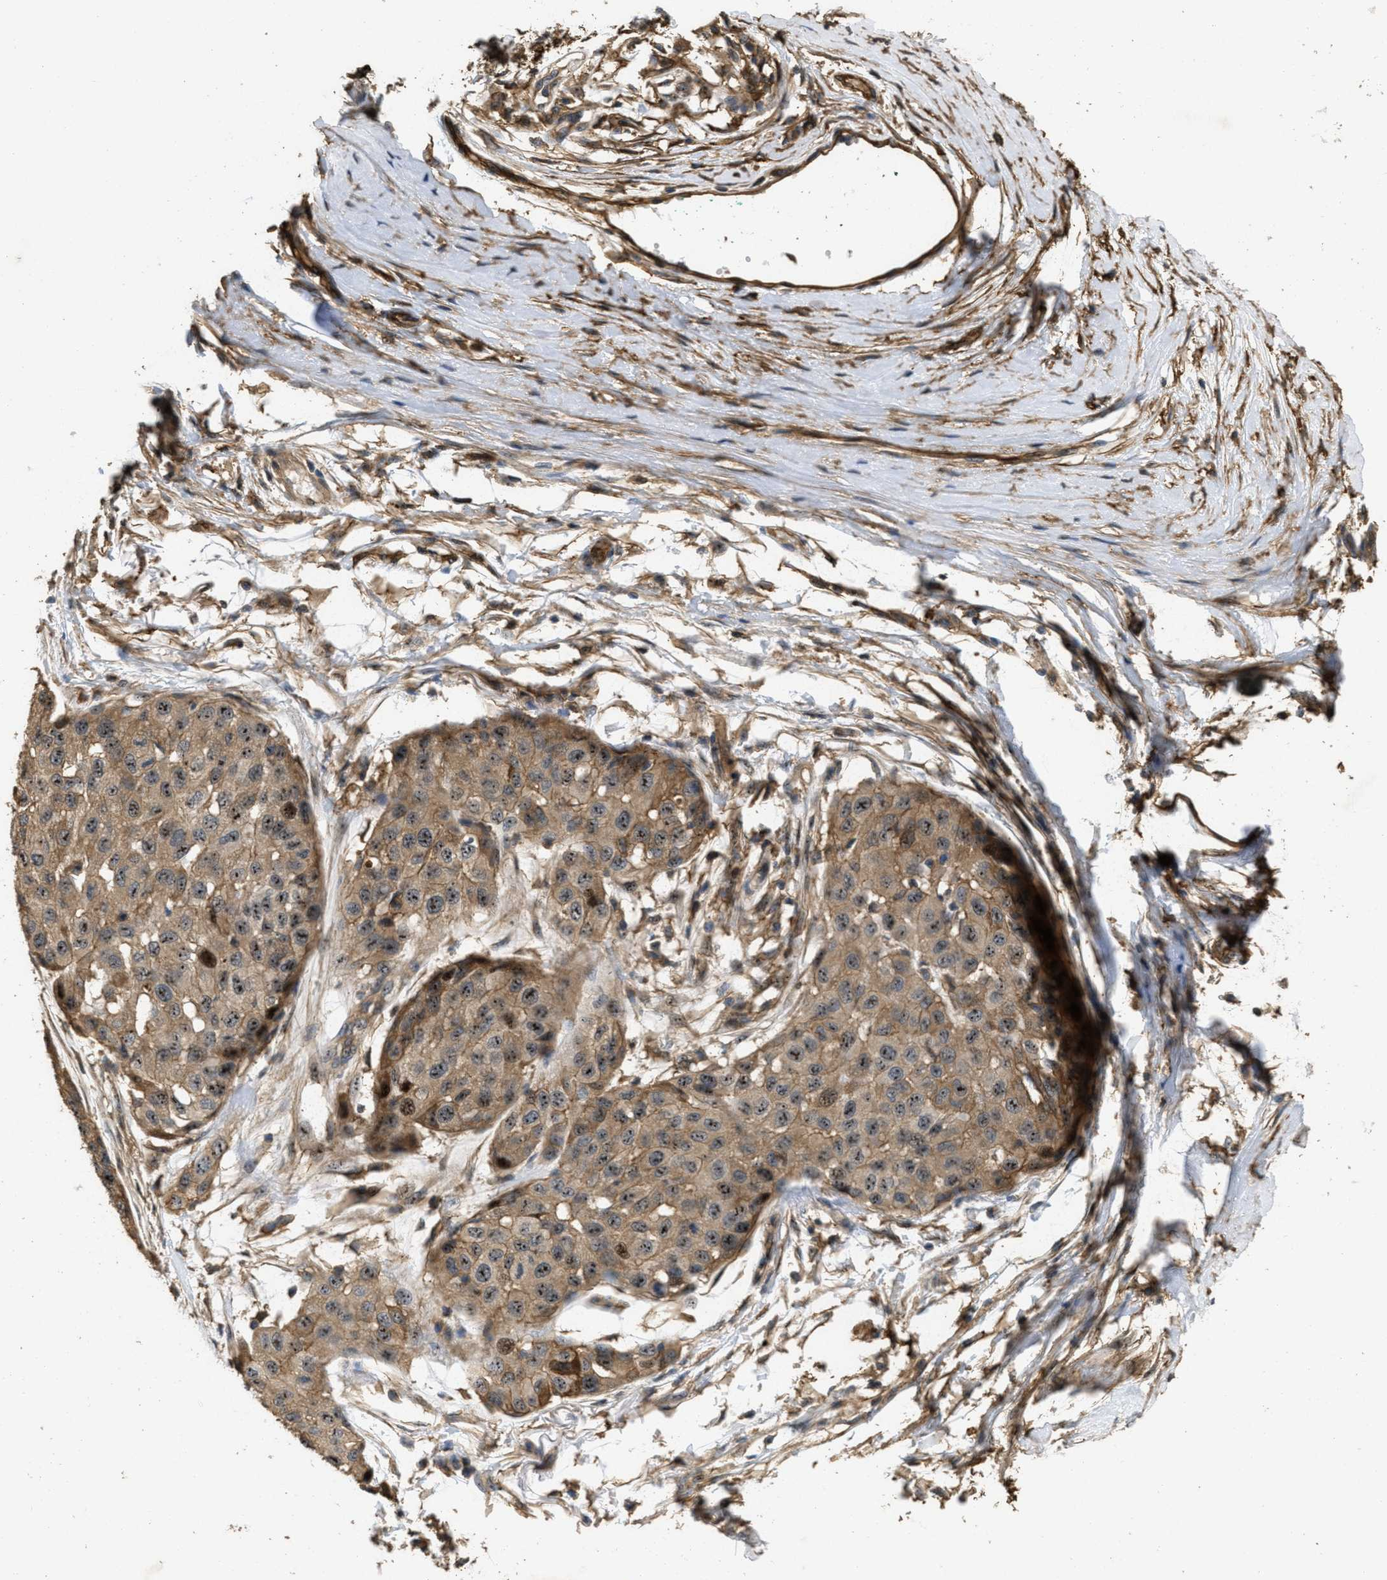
{"staining": {"intensity": "moderate", "quantity": ">75%", "location": "cytoplasmic/membranous,nuclear"}, "tissue": "melanoma", "cell_type": "Tumor cells", "image_type": "cancer", "snomed": [{"axis": "morphology", "description": "Normal tissue, NOS"}, {"axis": "morphology", "description": "Malignant melanoma, NOS"}, {"axis": "topography", "description": "Skin"}], "caption": "Immunohistochemical staining of melanoma displays medium levels of moderate cytoplasmic/membranous and nuclear protein staining in about >75% of tumor cells. (DAB (3,3'-diaminobenzidine) = brown stain, brightfield microscopy at high magnification).", "gene": "OSMR", "patient": {"sex": "male", "age": 62}}